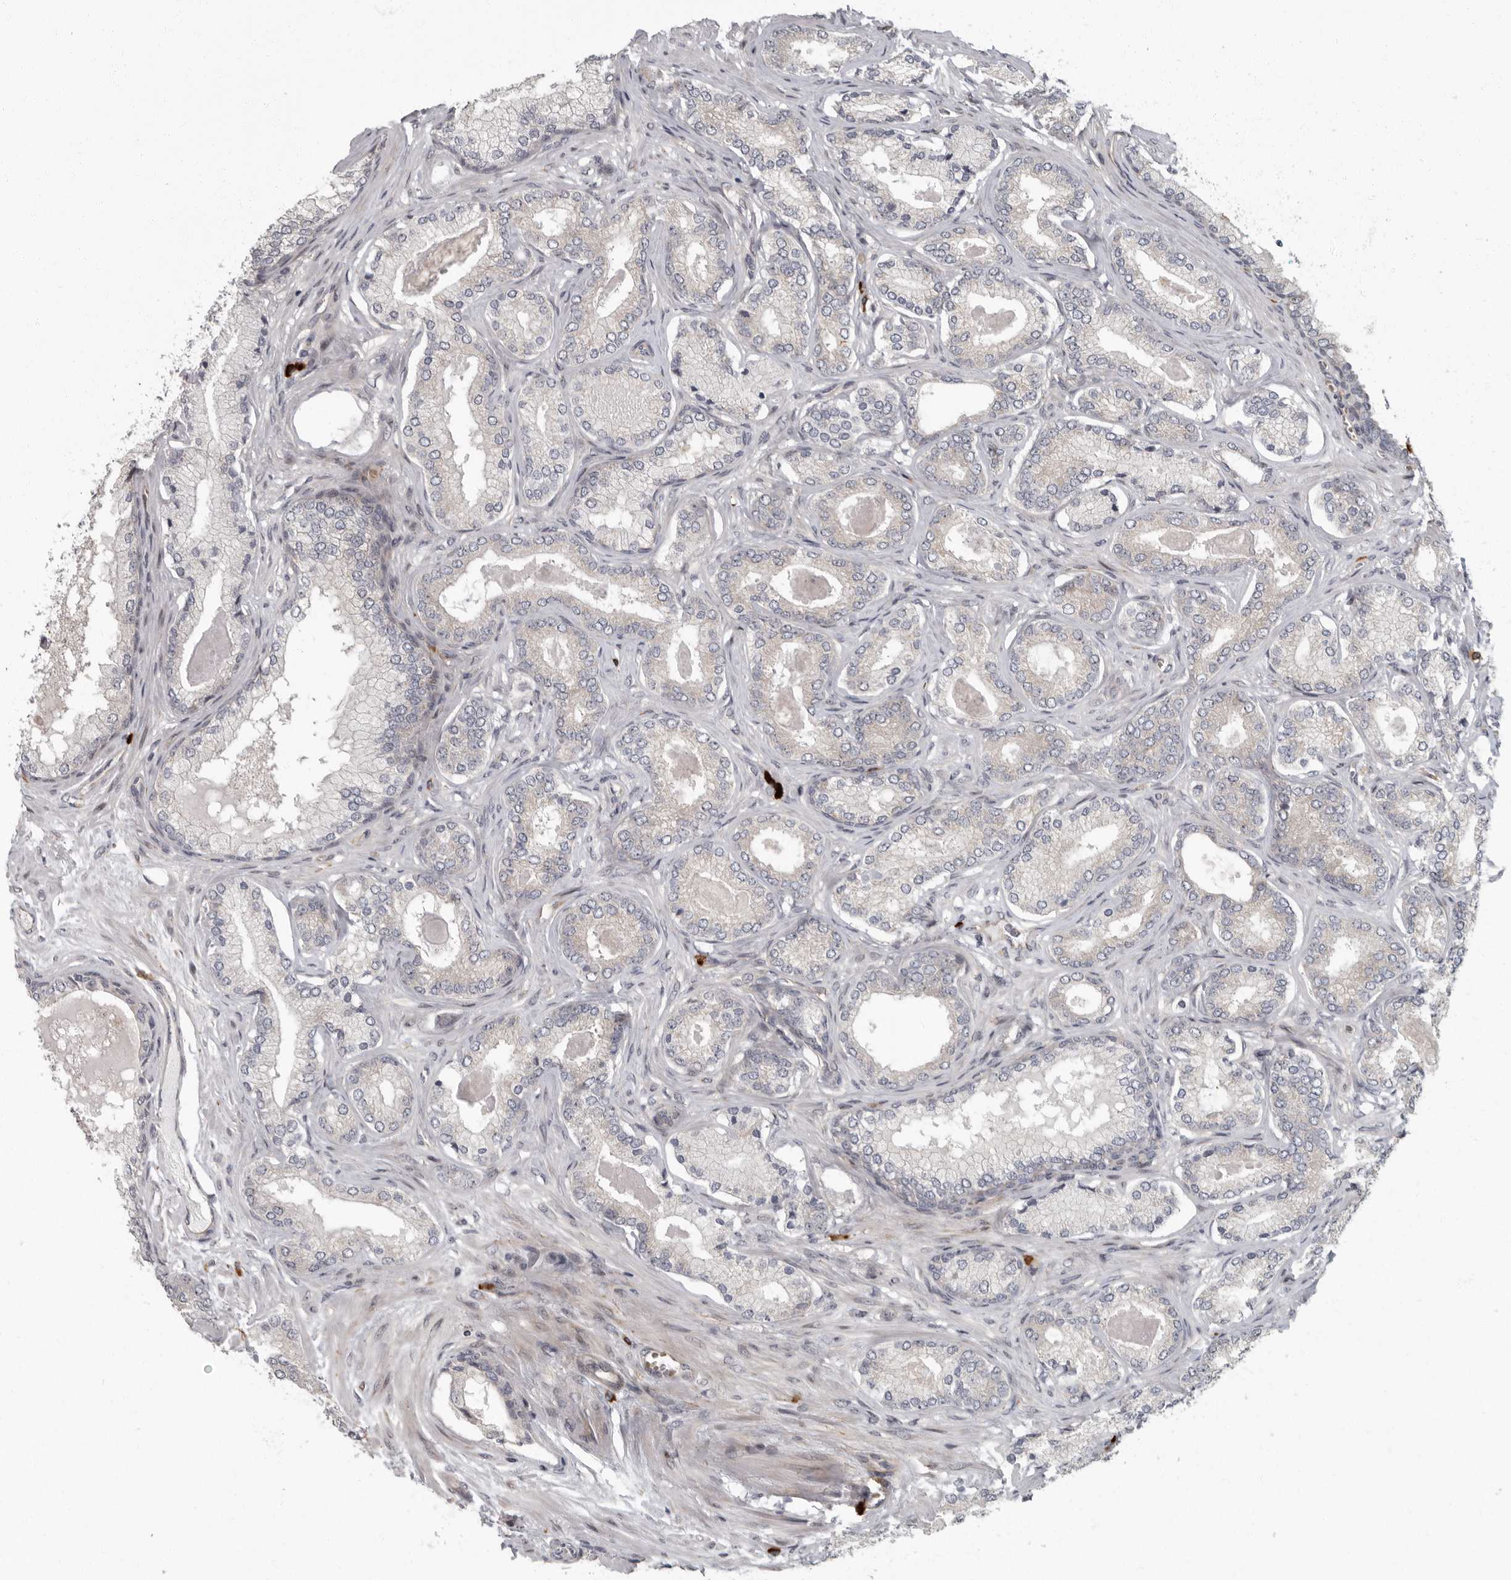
{"staining": {"intensity": "negative", "quantity": "none", "location": "none"}, "tissue": "prostate cancer", "cell_type": "Tumor cells", "image_type": "cancer", "snomed": [{"axis": "morphology", "description": "Adenocarcinoma, Low grade"}, {"axis": "topography", "description": "Prostate"}], "caption": "Tumor cells show no significant protein staining in prostate low-grade adenocarcinoma.", "gene": "PDCD11", "patient": {"sex": "male", "age": 70}}